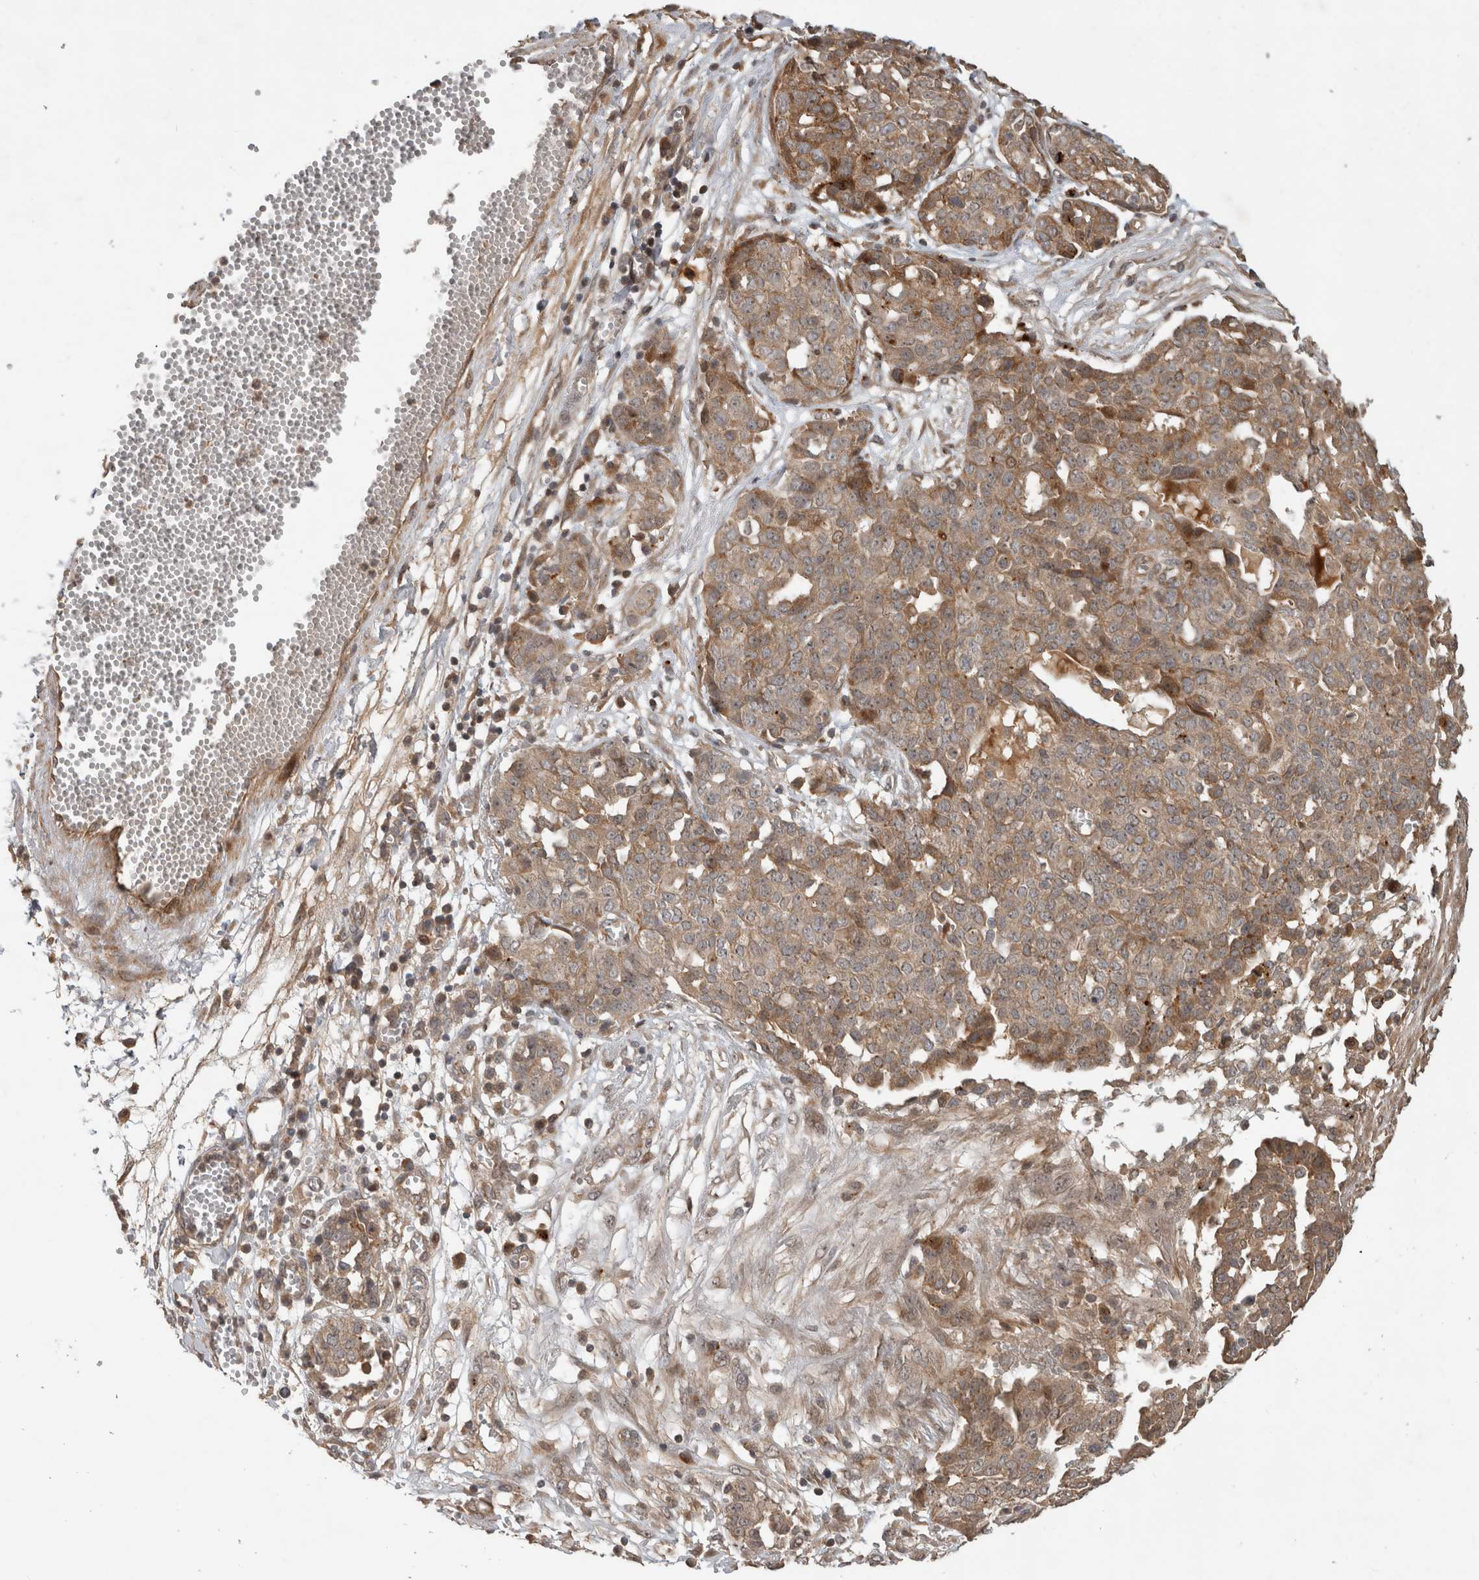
{"staining": {"intensity": "moderate", "quantity": ">75%", "location": "cytoplasmic/membranous"}, "tissue": "ovarian cancer", "cell_type": "Tumor cells", "image_type": "cancer", "snomed": [{"axis": "morphology", "description": "Cystadenocarcinoma, serous, NOS"}, {"axis": "topography", "description": "Soft tissue"}, {"axis": "topography", "description": "Ovary"}], "caption": "Immunohistochemical staining of human ovarian cancer (serous cystadenocarcinoma) reveals medium levels of moderate cytoplasmic/membranous protein expression in approximately >75% of tumor cells. (IHC, brightfield microscopy, high magnification).", "gene": "PITPNC1", "patient": {"sex": "female", "age": 57}}